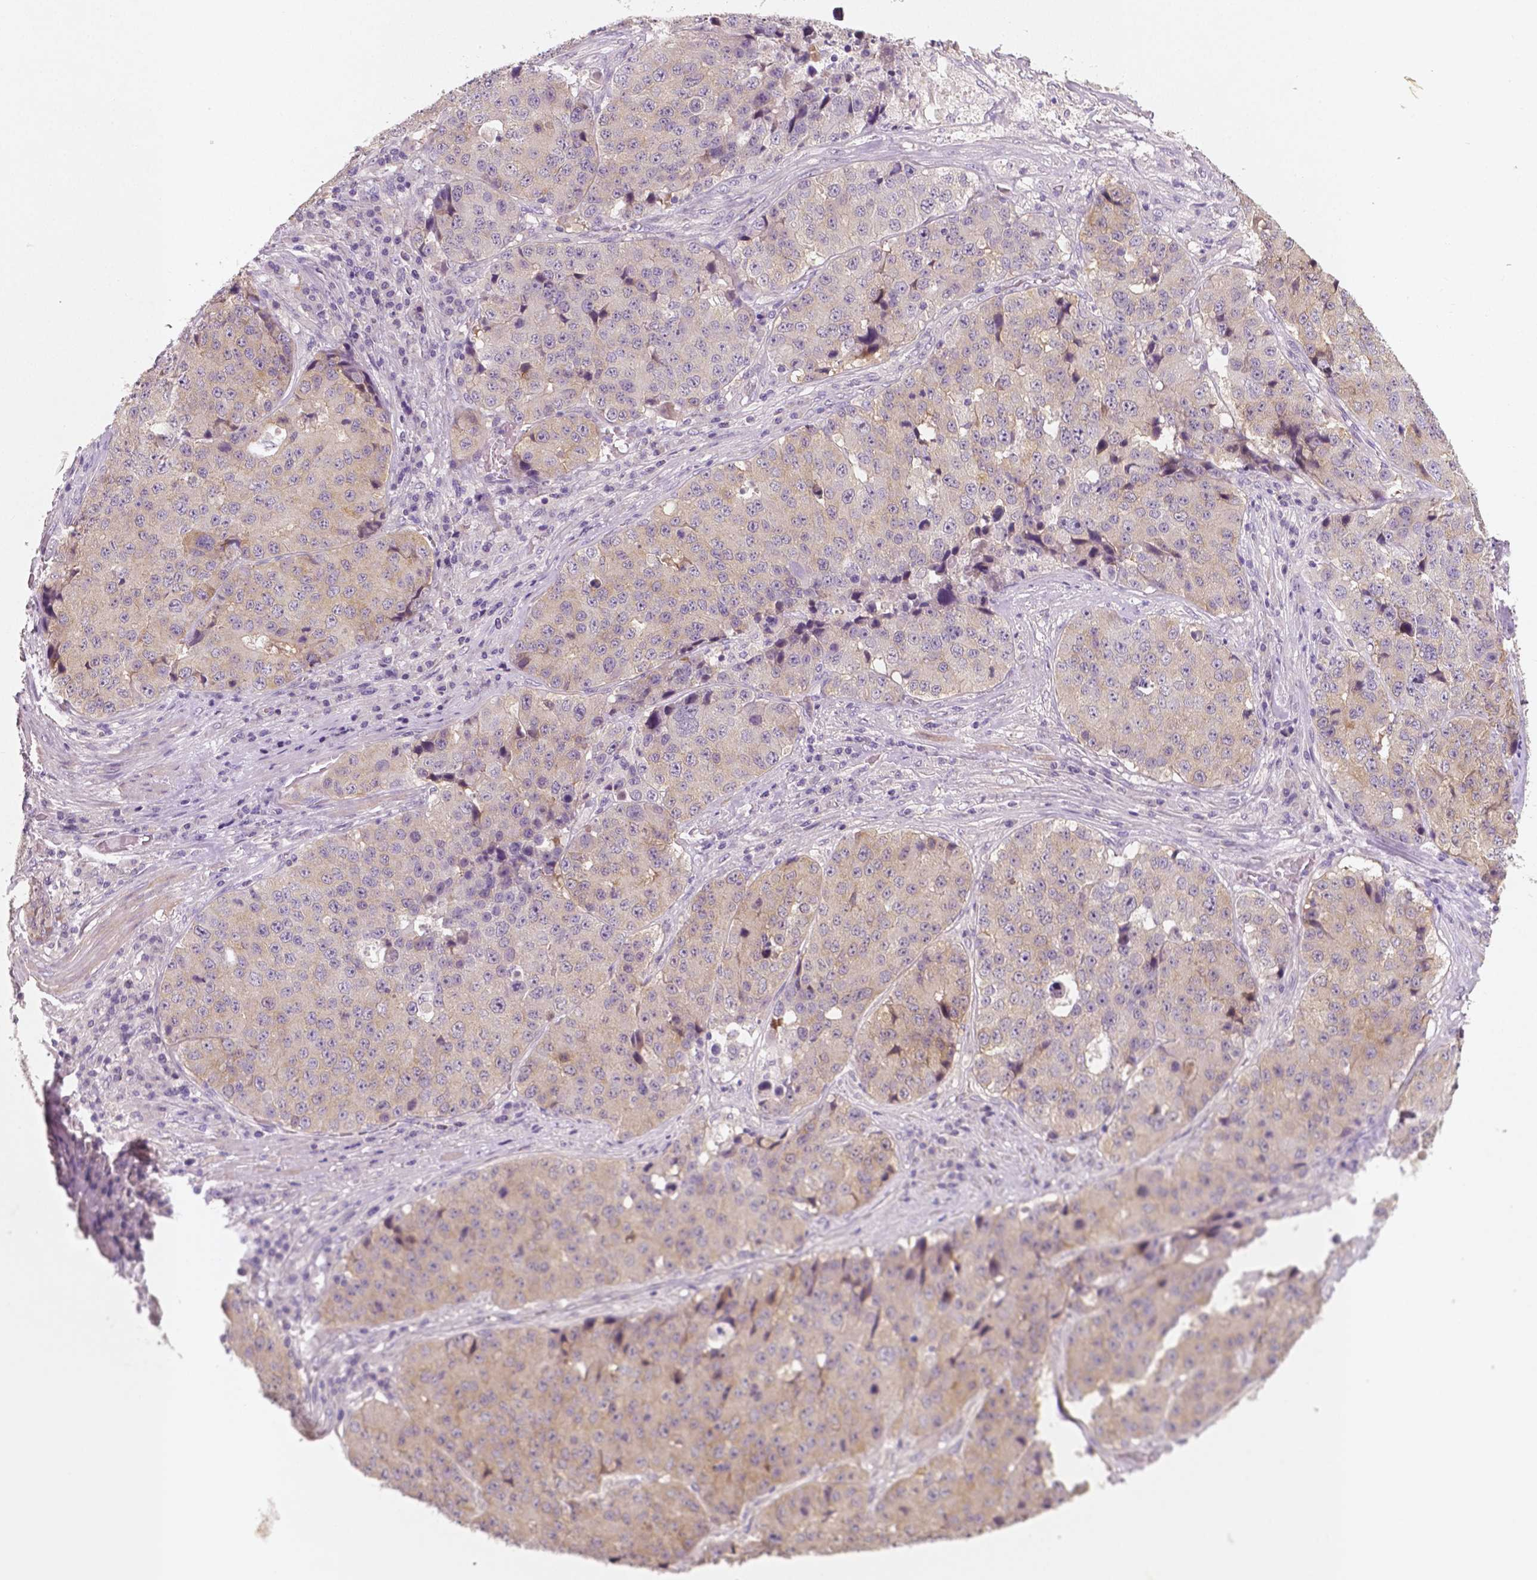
{"staining": {"intensity": "weak", "quantity": "<25%", "location": "cytoplasmic/membranous"}, "tissue": "stomach cancer", "cell_type": "Tumor cells", "image_type": "cancer", "snomed": [{"axis": "morphology", "description": "Adenocarcinoma, NOS"}, {"axis": "topography", "description": "Stomach"}], "caption": "Stomach cancer (adenocarcinoma) was stained to show a protein in brown. There is no significant staining in tumor cells.", "gene": "LSM14B", "patient": {"sex": "male", "age": 71}}